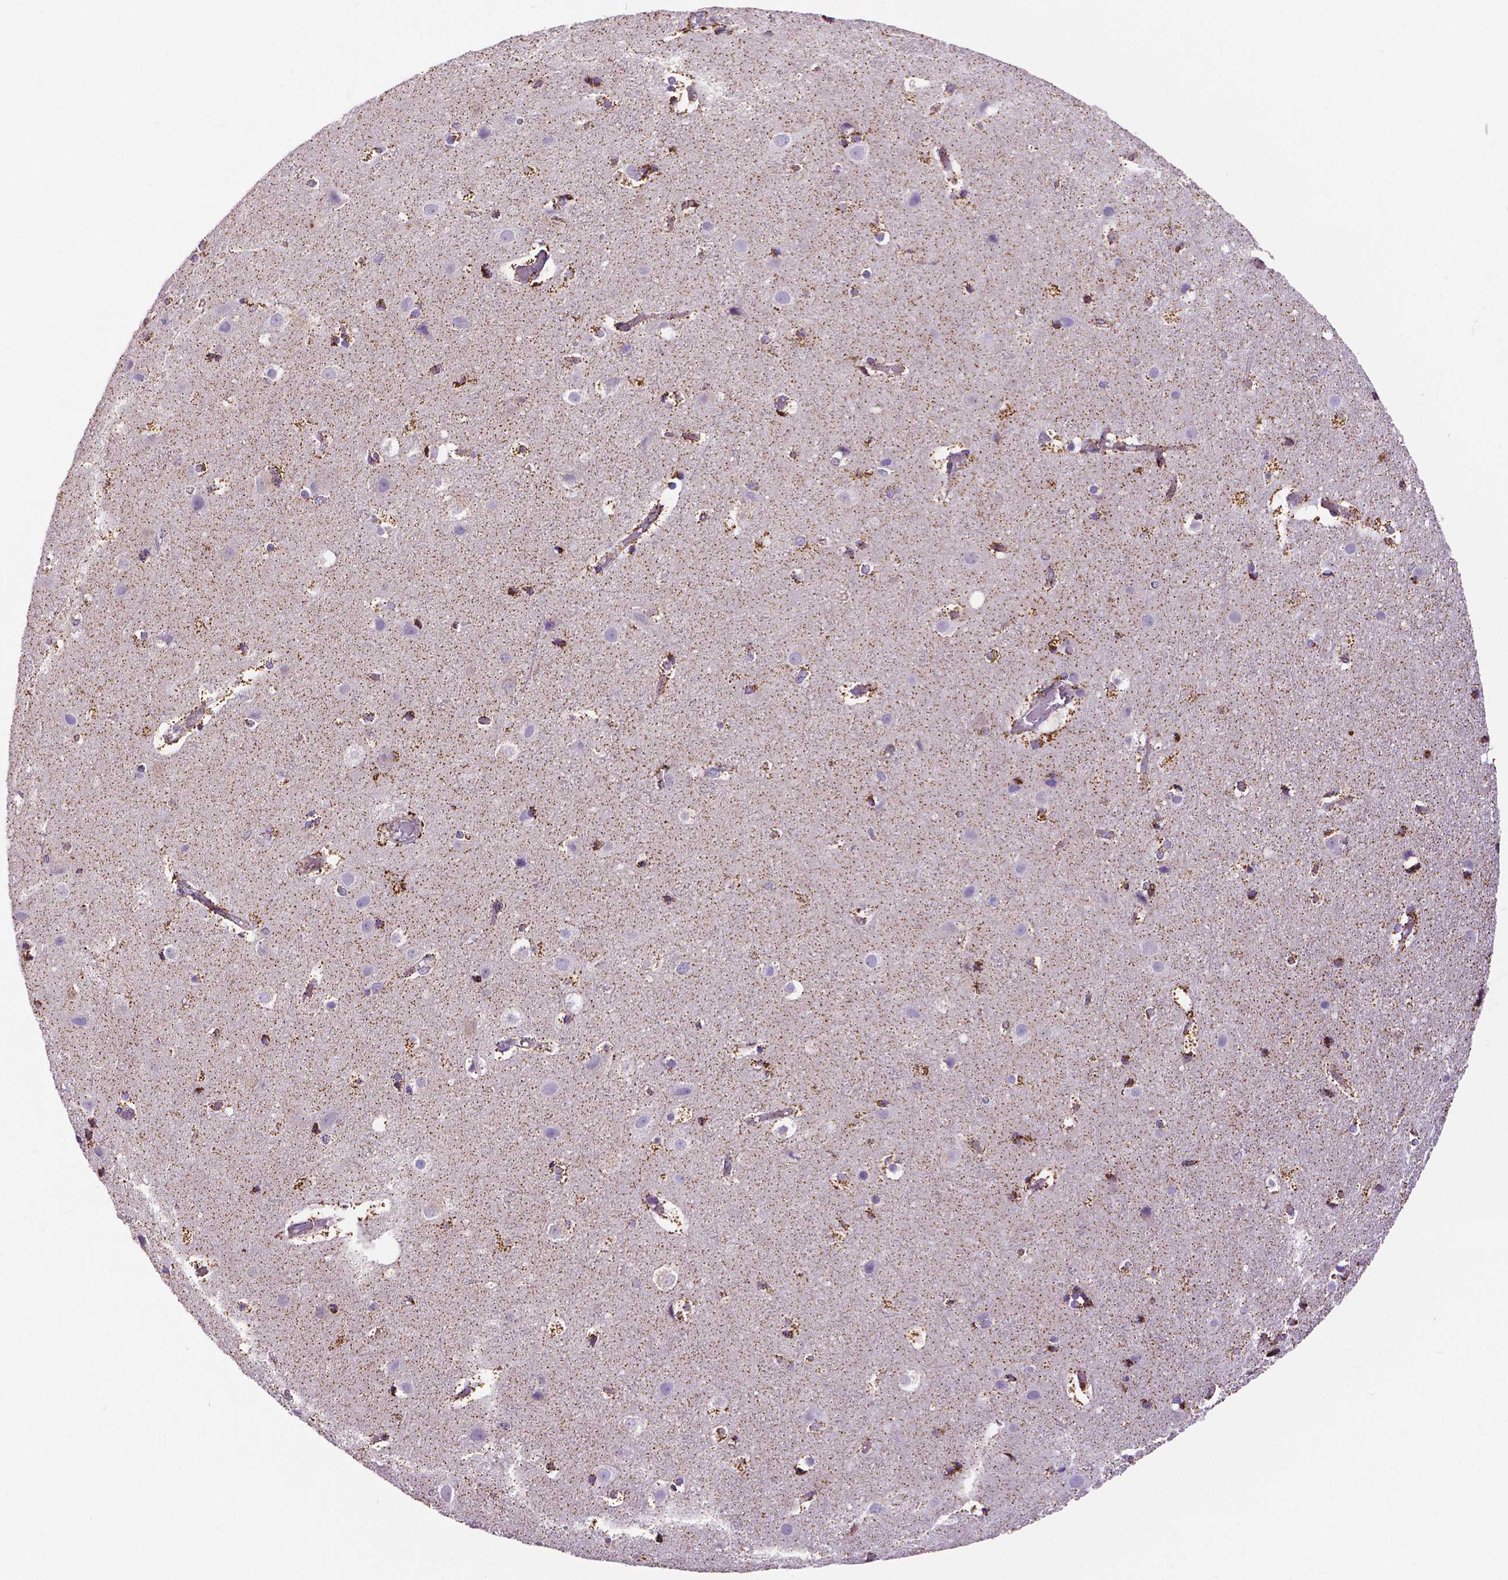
{"staining": {"intensity": "moderate", "quantity": ">75%", "location": "cytoplasmic/membranous"}, "tissue": "cerebral cortex", "cell_type": "Endothelial cells", "image_type": "normal", "snomed": [{"axis": "morphology", "description": "Normal tissue, NOS"}, {"axis": "topography", "description": "Cerebral cortex"}], "caption": "This micrograph displays immunohistochemistry (IHC) staining of benign human cerebral cortex, with medium moderate cytoplasmic/membranous staining in approximately >75% of endothelial cells.", "gene": "MACC1", "patient": {"sex": "female", "age": 52}}